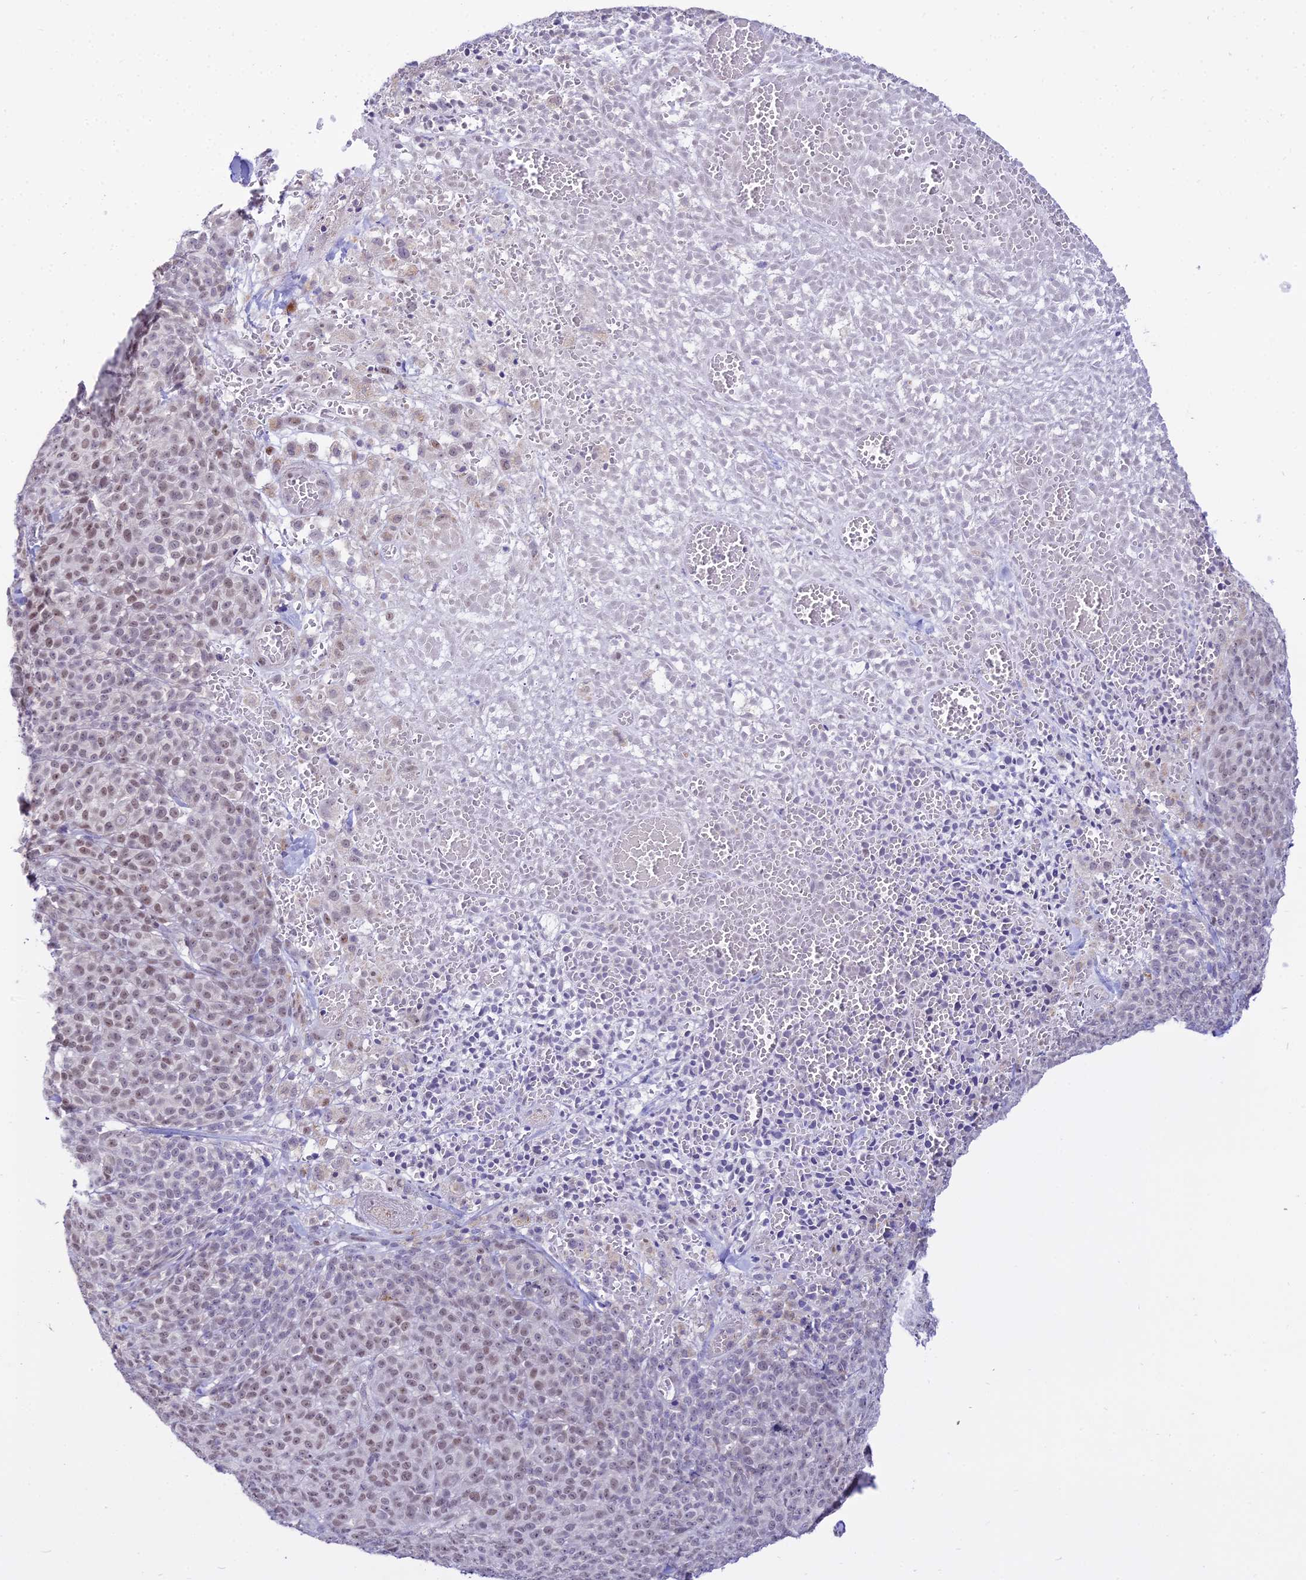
{"staining": {"intensity": "weak", "quantity": "25%-75%", "location": "nuclear"}, "tissue": "melanoma", "cell_type": "Tumor cells", "image_type": "cancer", "snomed": [{"axis": "morphology", "description": "Normal tissue, NOS"}, {"axis": "morphology", "description": "Malignant melanoma, NOS"}, {"axis": "topography", "description": "Skin"}], "caption": "Immunohistochemistry (IHC) (DAB (3,3'-diaminobenzidine)) staining of melanoma reveals weak nuclear protein positivity in about 25%-75% of tumor cells.", "gene": "C6orf163", "patient": {"sex": "female", "age": 34}}